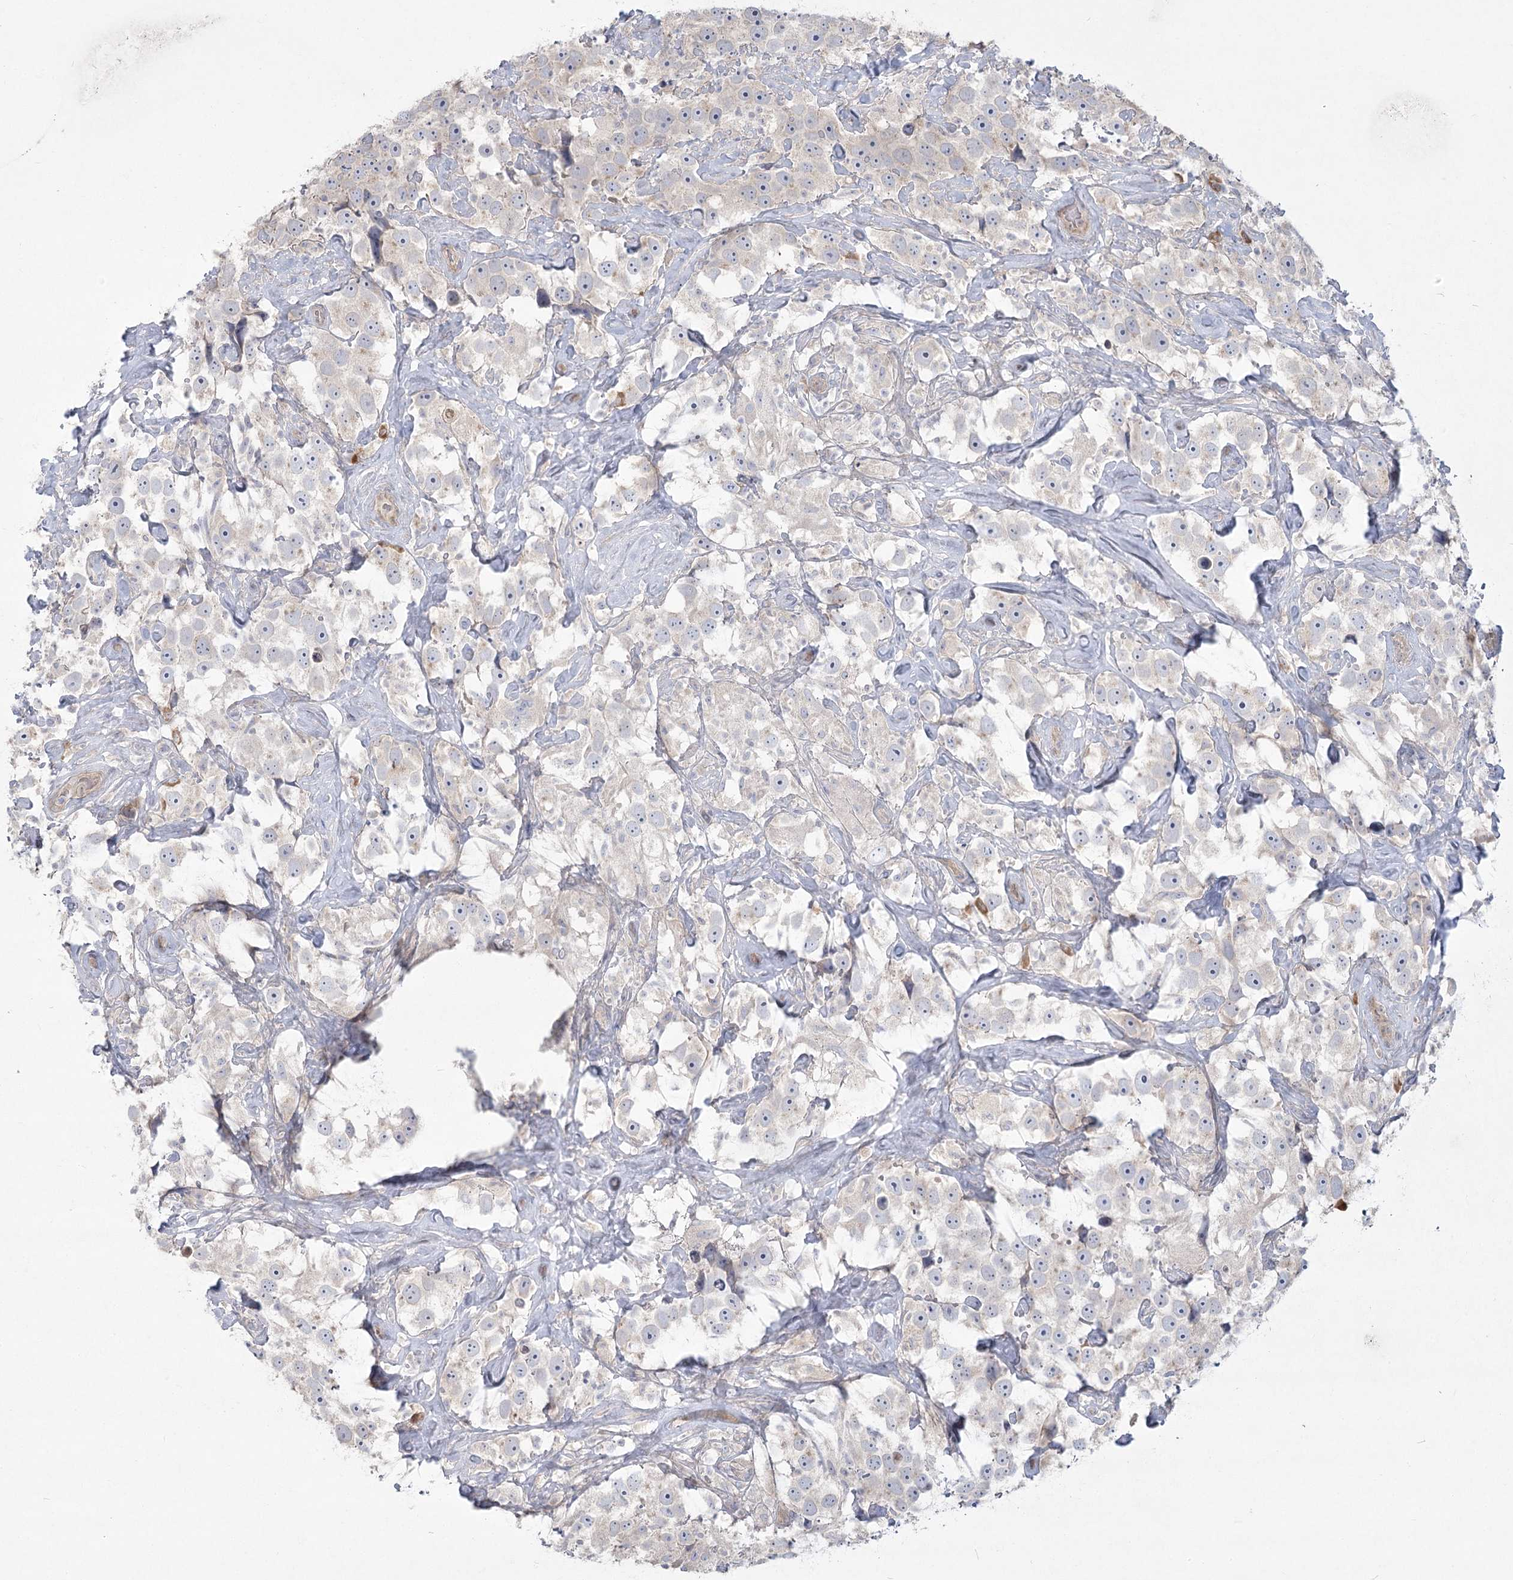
{"staining": {"intensity": "negative", "quantity": "none", "location": "none"}, "tissue": "testis cancer", "cell_type": "Tumor cells", "image_type": "cancer", "snomed": [{"axis": "morphology", "description": "Seminoma, NOS"}, {"axis": "topography", "description": "Testis"}], "caption": "This is a micrograph of immunohistochemistry staining of testis seminoma, which shows no expression in tumor cells.", "gene": "CAMTA1", "patient": {"sex": "male", "age": 49}}